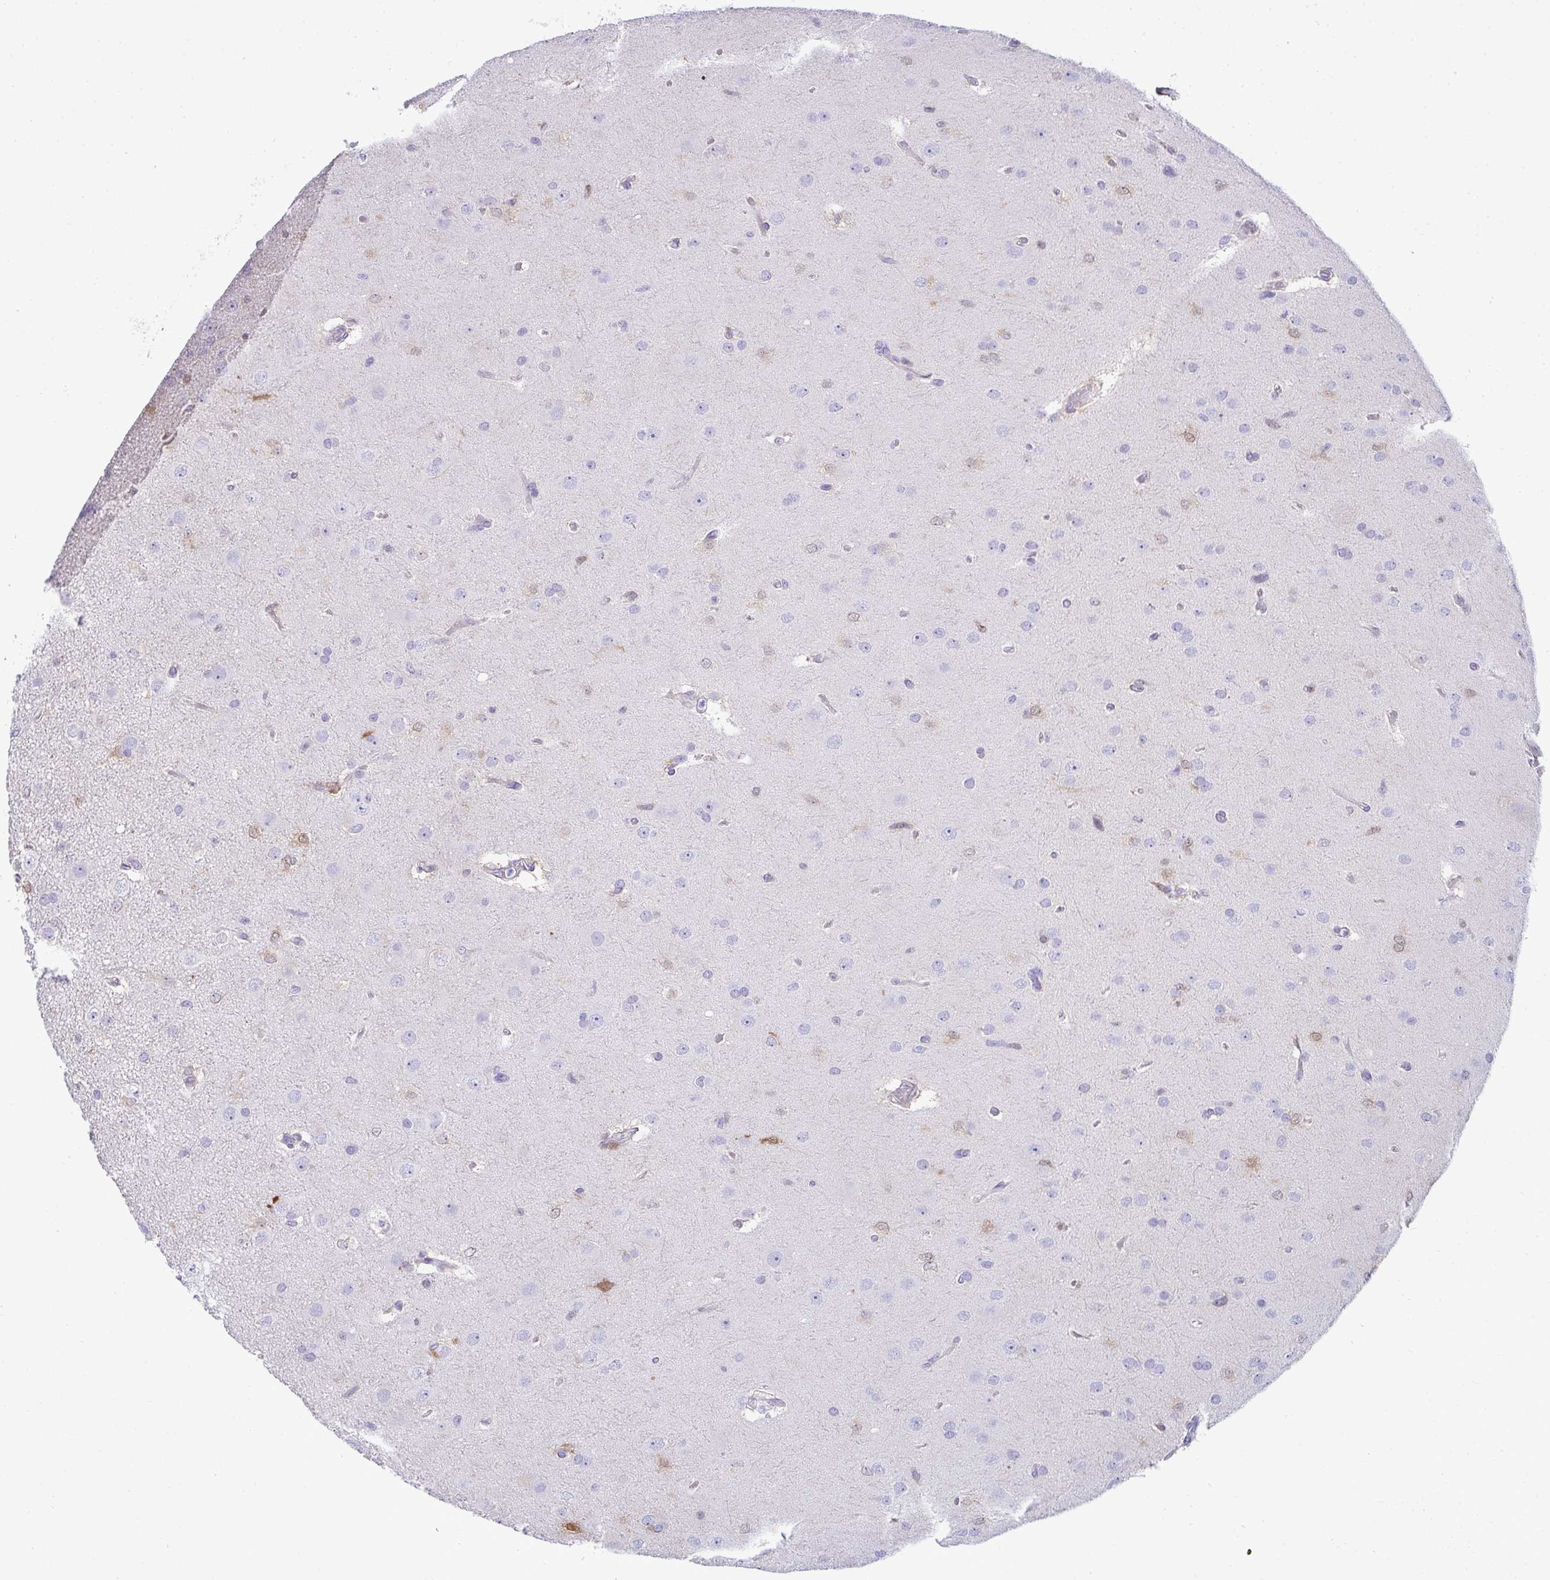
{"staining": {"intensity": "negative", "quantity": "none", "location": "none"}, "tissue": "glioma", "cell_type": "Tumor cells", "image_type": "cancer", "snomed": [{"axis": "morphology", "description": "Glioma, malignant, High grade"}, {"axis": "topography", "description": "Brain"}], "caption": "There is no significant positivity in tumor cells of glioma.", "gene": "HSPB6", "patient": {"sex": "male", "age": 53}}